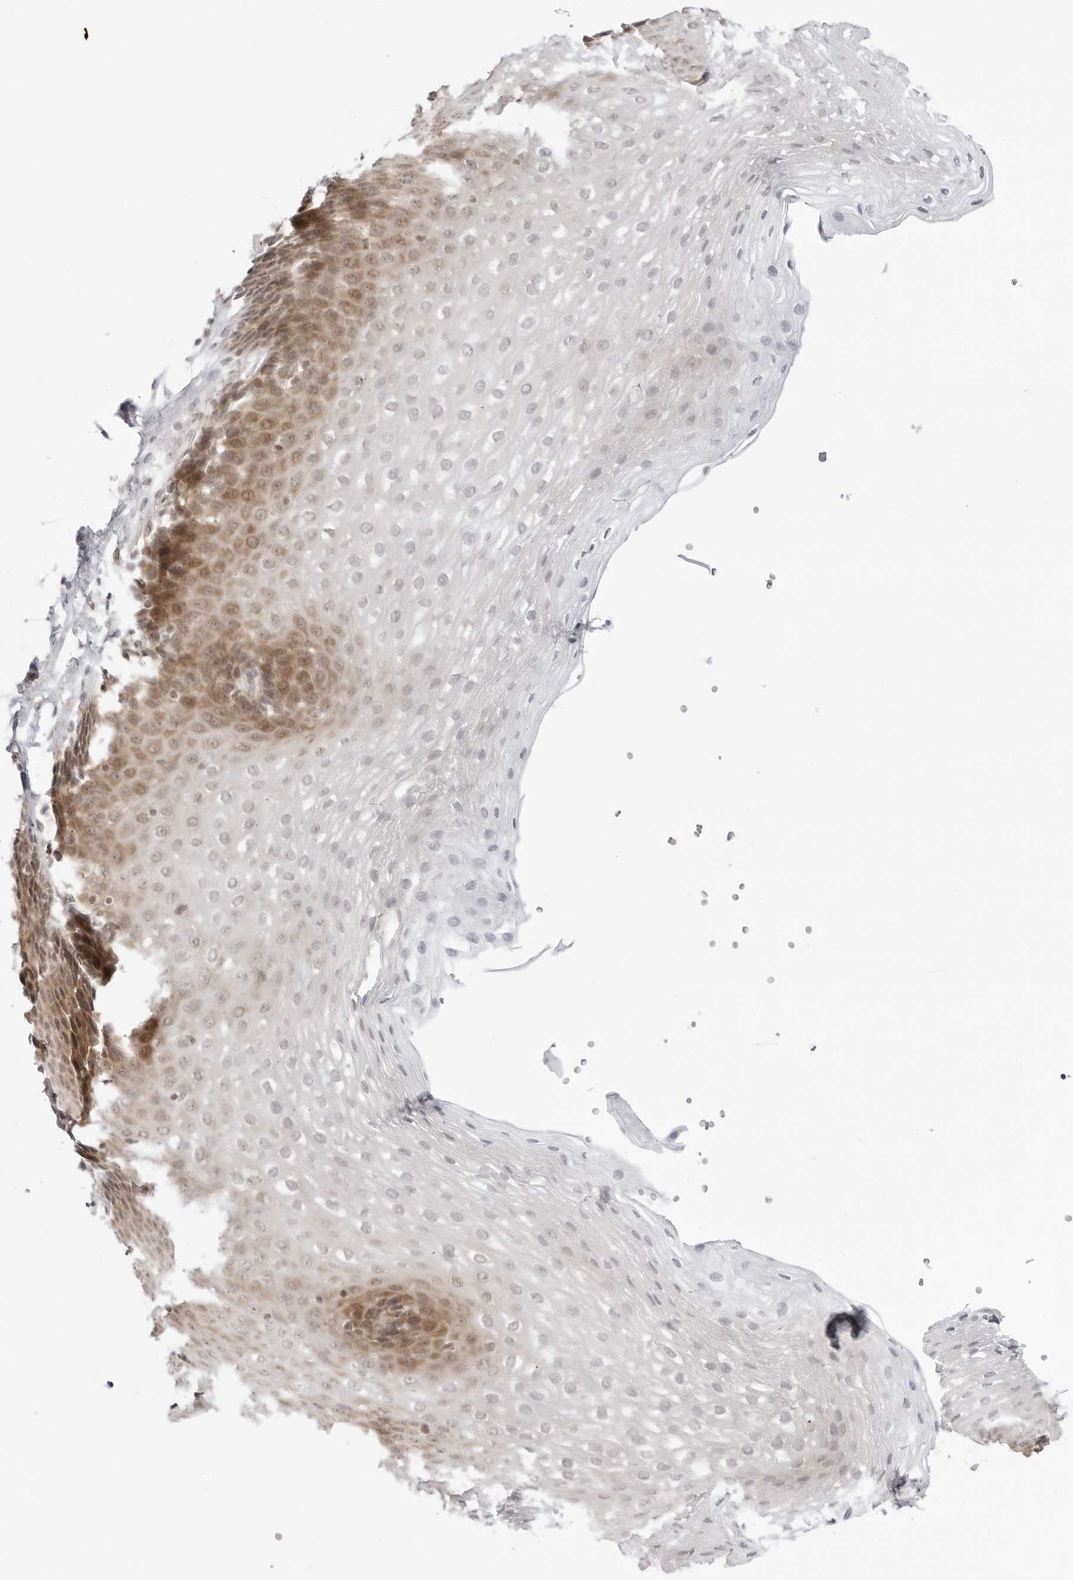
{"staining": {"intensity": "moderate", "quantity": "25%-75%", "location": "cytoplasmic/membranous,nuclear"}, "tissue": "esophagus", "cell_type": "Squamous epithelial cells", "image_type": "normal", "snomed": [{"axis": "morphology", "description": "Normal tissue, NOS"}, {"axis": "topography", "description": "Esophagus"}], "caption": "Immunohistochemical staining of normal human esophagus reveals medium levels of moderate cytoplasmic/membranous,nuclear positivity in about 25%-75% of squamous epithelial cells.", "gene": "PPP2R5C", "patient": {"sex": "female", "age": 66}}